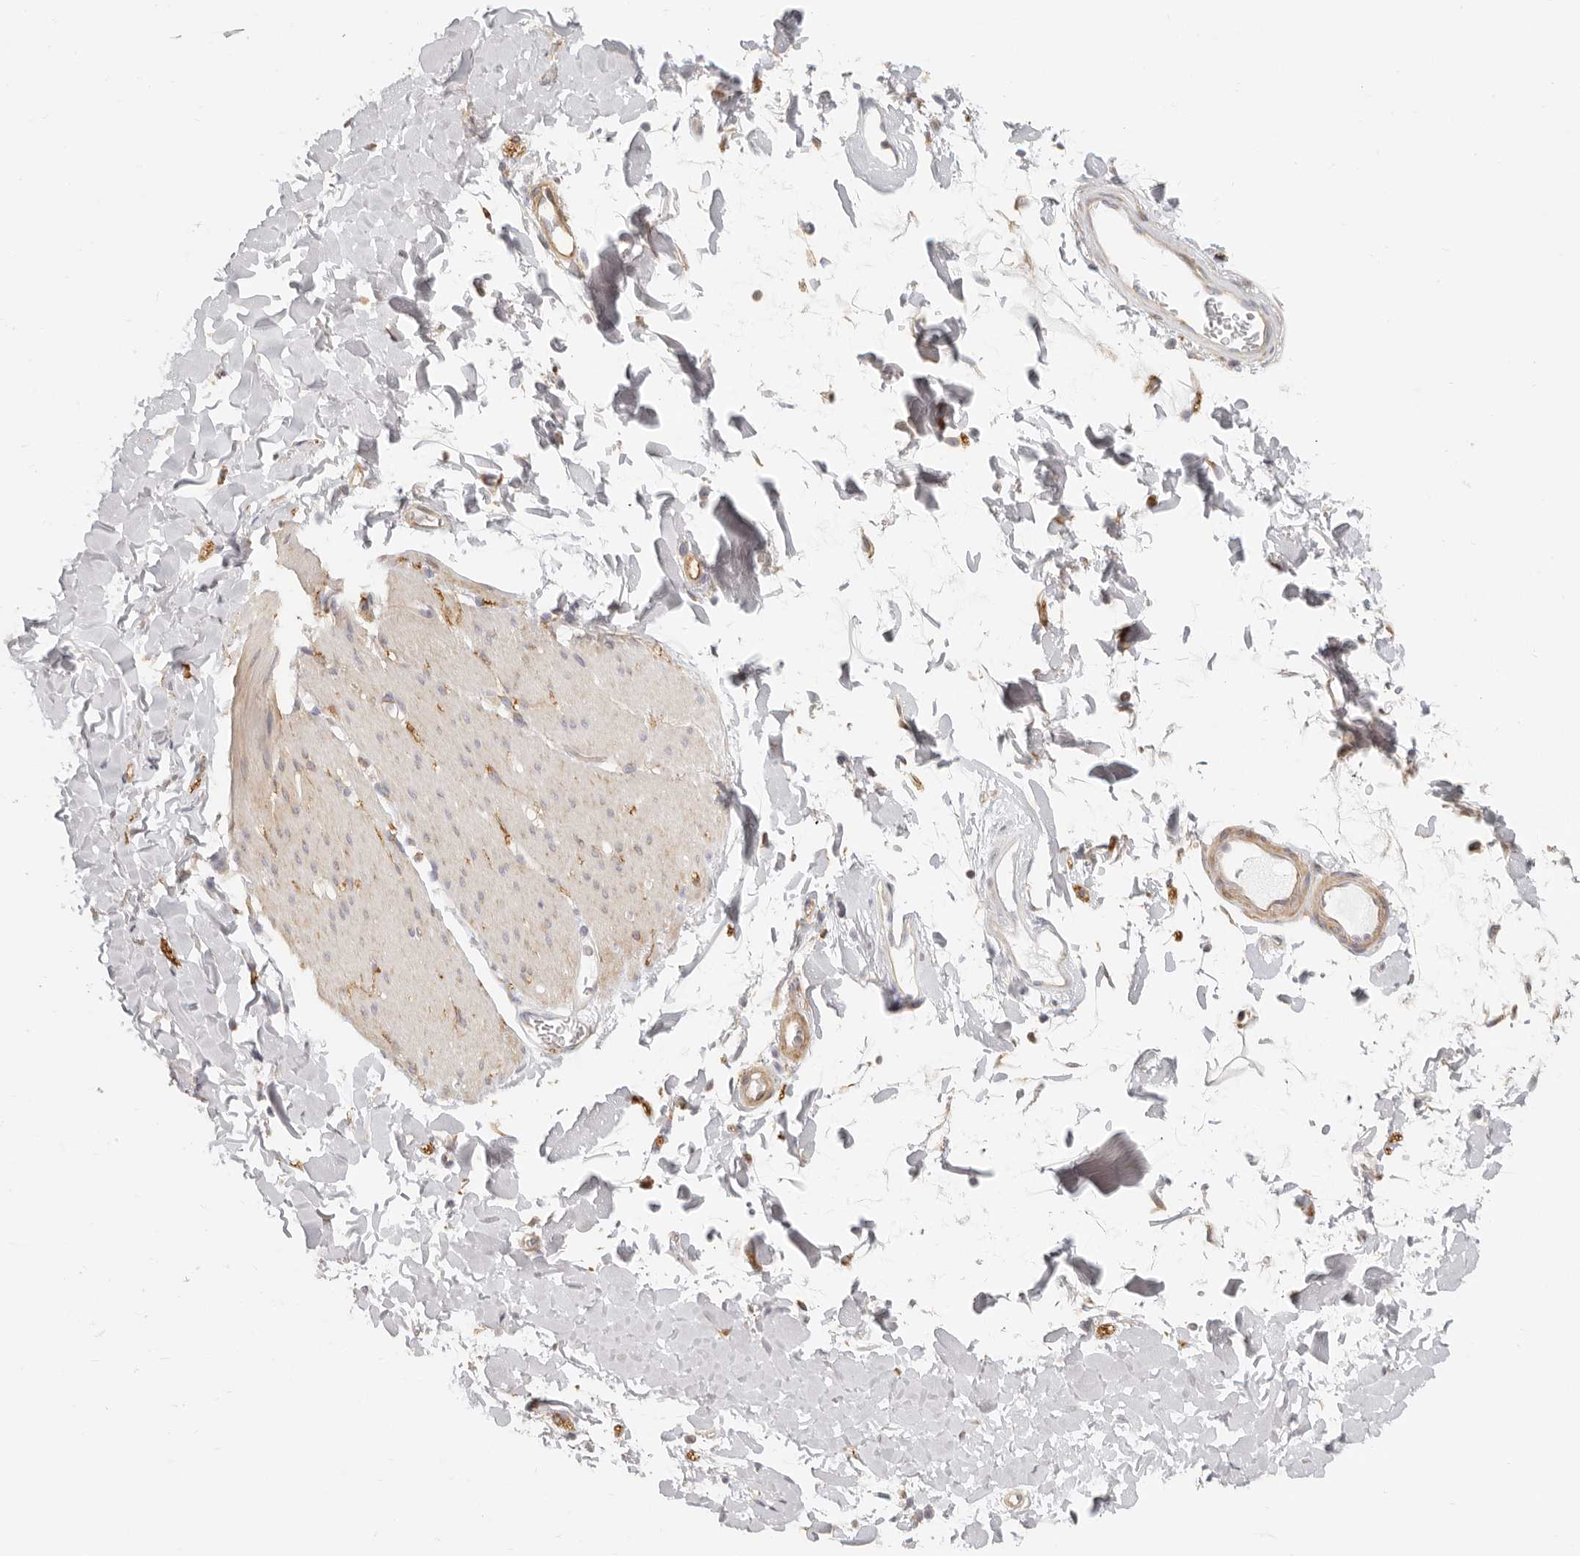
{"staining": {"intensity": "negative", "quantity": "none", "location": "none"}, "tissue": "smooth muscle", "cell_type": "Smooth muscle cells", "image_type": "normal", "snomed": [{"axis": "morphology", "description": "Normal tissue, NOS"}, {"axis": "topography", "description": "Smooth muscle"}, {"axis": "topography", "description": "Small intestine"}], "caption": "The histopathology image exhibits no staining of smooth muscle cells in normal smooth muscle. Brightfield microscopy of immunohistochemistry stained with DAB (3,3'-diaminobenzidine) (brown) and hematoxylin (blue), captured at high magnification.", "gene": "NIBAN1", "patient": {"sex": "female", "age": 84}}